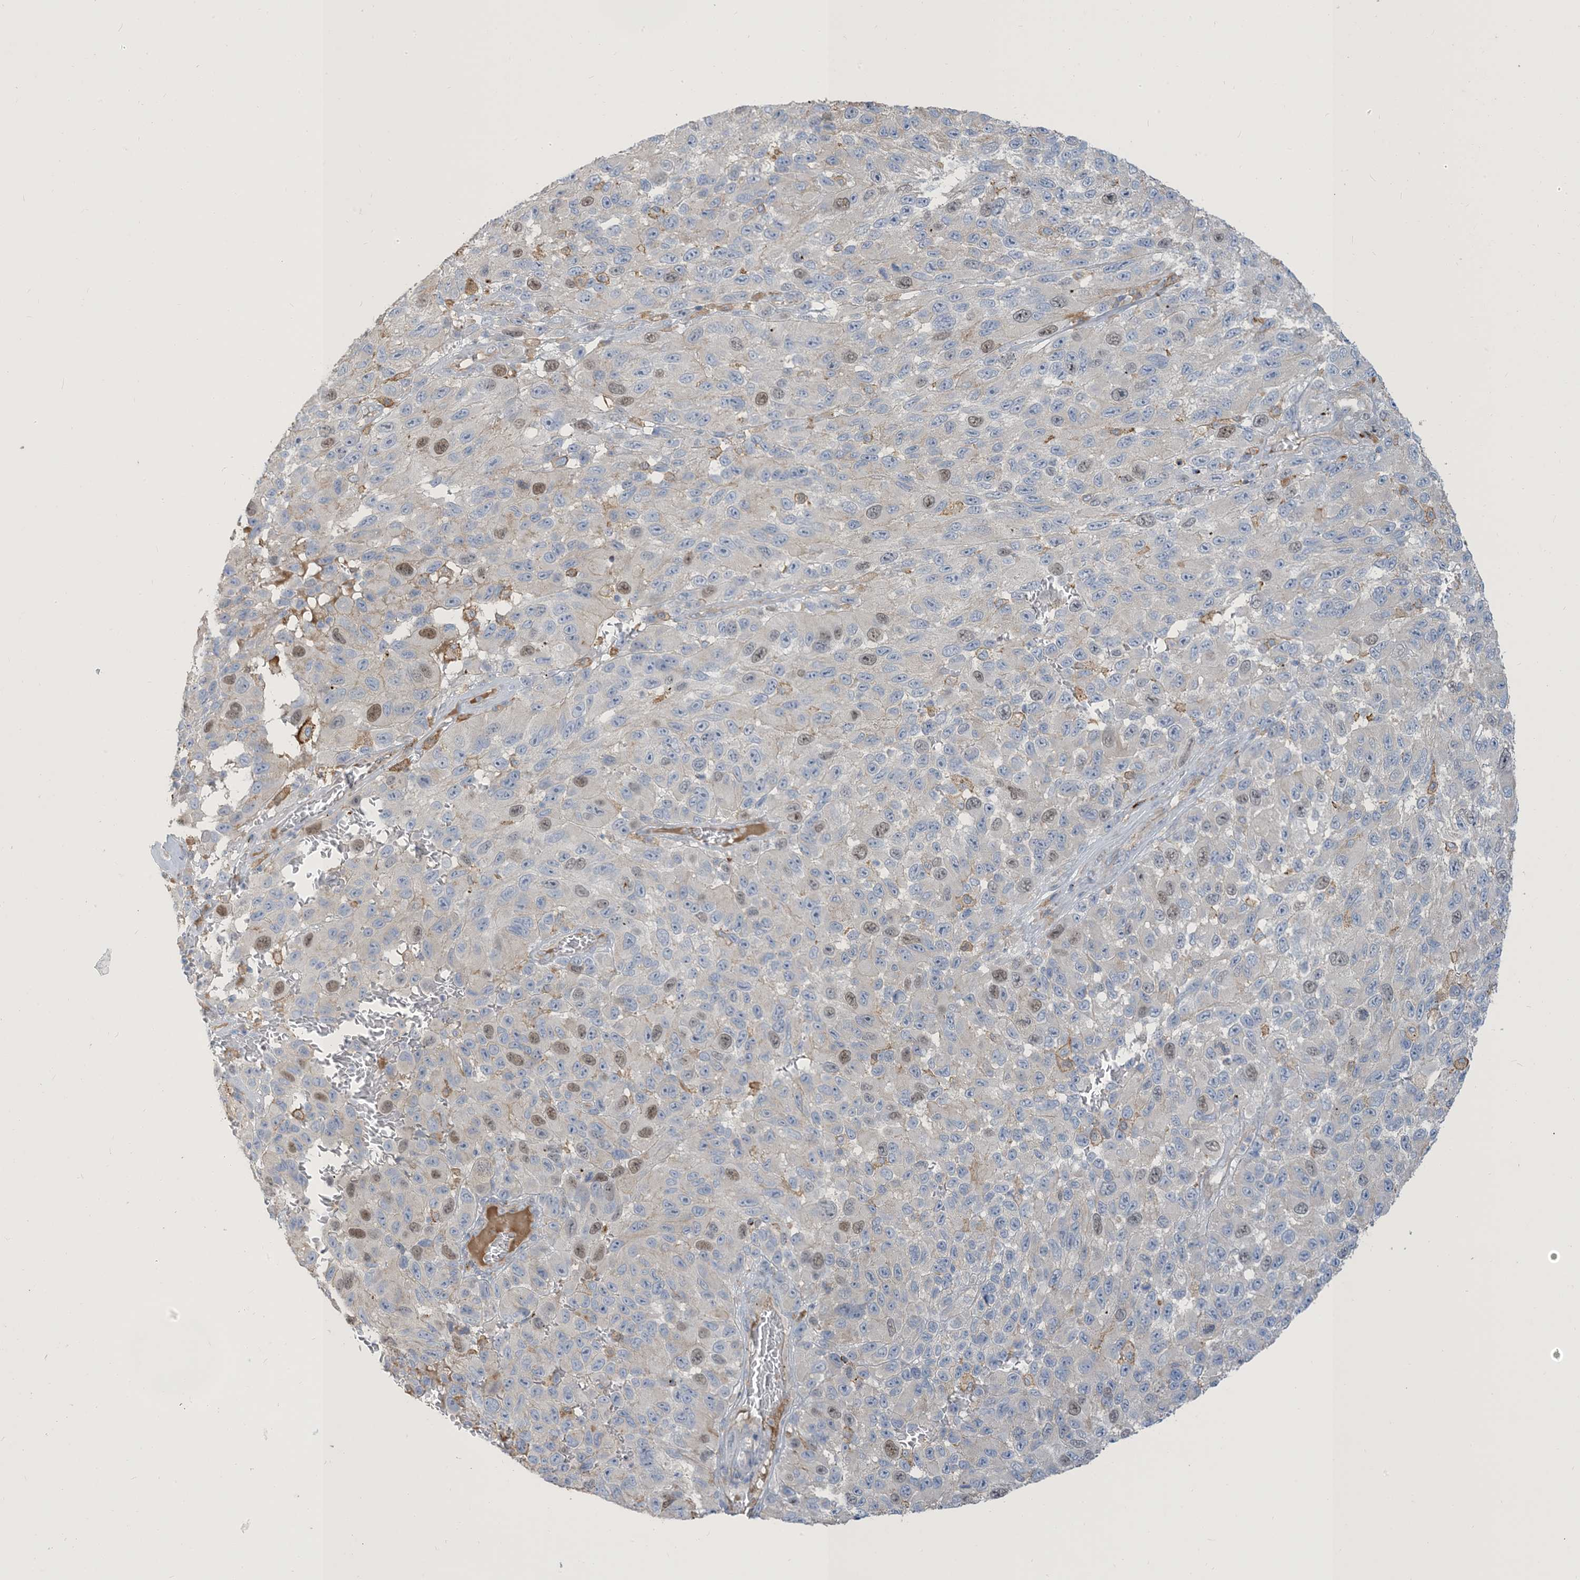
{"staining": {"intensity": "moderate", "quantity": "<25%", "location": "nuclear"}, "tissue": "melanoma", "cell_type": "Tumor cells", "image_type": "cancer", "snomed": [{"axis": "morphology", "description": "Malignant melanoma, NOS"}, {"axis": "topography", "description": "Skin"}], "caption": "DAB immunohistochemical staining of human malignant melanoma exhibits moderate nuclear protein staining in about <25% of tumor cells. The staining is performed using DAB (3,3'-diaminobenzidine) brown chromogen to label protein expression. The nuclei are counter-stained blue using hematoxylin.", "gene": "PEAR1", "patient": {"sex": "female", "age": 96}}